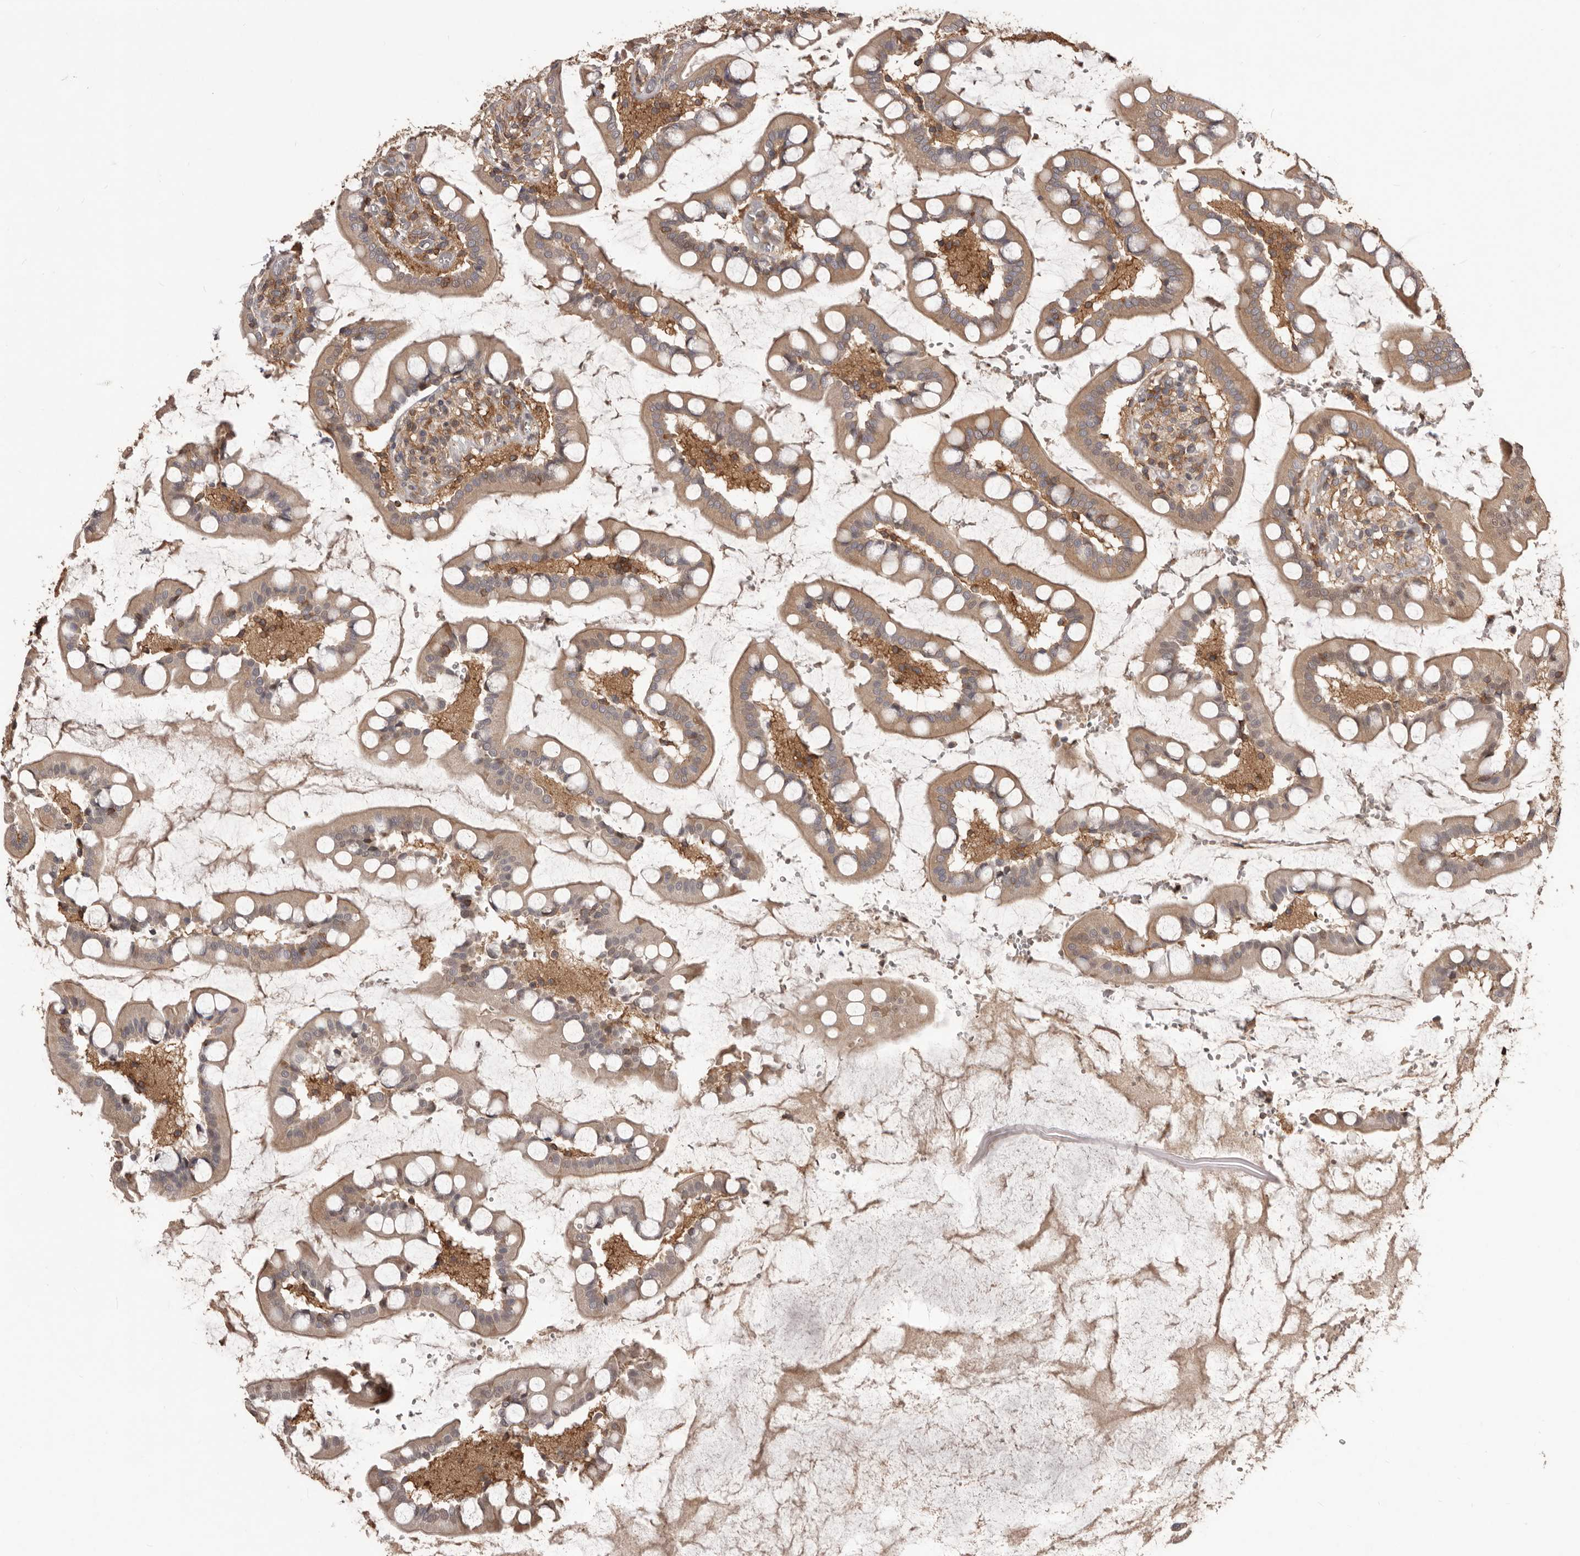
{"staining": {"intensity": "moderate", "quantity": ">75%", "location": "cytoplasmic/membranous"}, "tissue": "small intestine", "cell_type": "Glandular cells", "image_type": "normal", "snomed": [{"axis": "morphology", "description": "Normal tissue, NOS"}, {"axis": "topography", "description": "Small intestine"}], "caption": "Protein expression analysis of unremarkable small intestine demonstrates moderate cytoplasmic/membranous staining in approximately >75% of glandular cells. (Brightfield microscopy of DAB IHC at high magnification).", "gene": "HBS1L", "patient": {"sex": "male", "age": 52}}